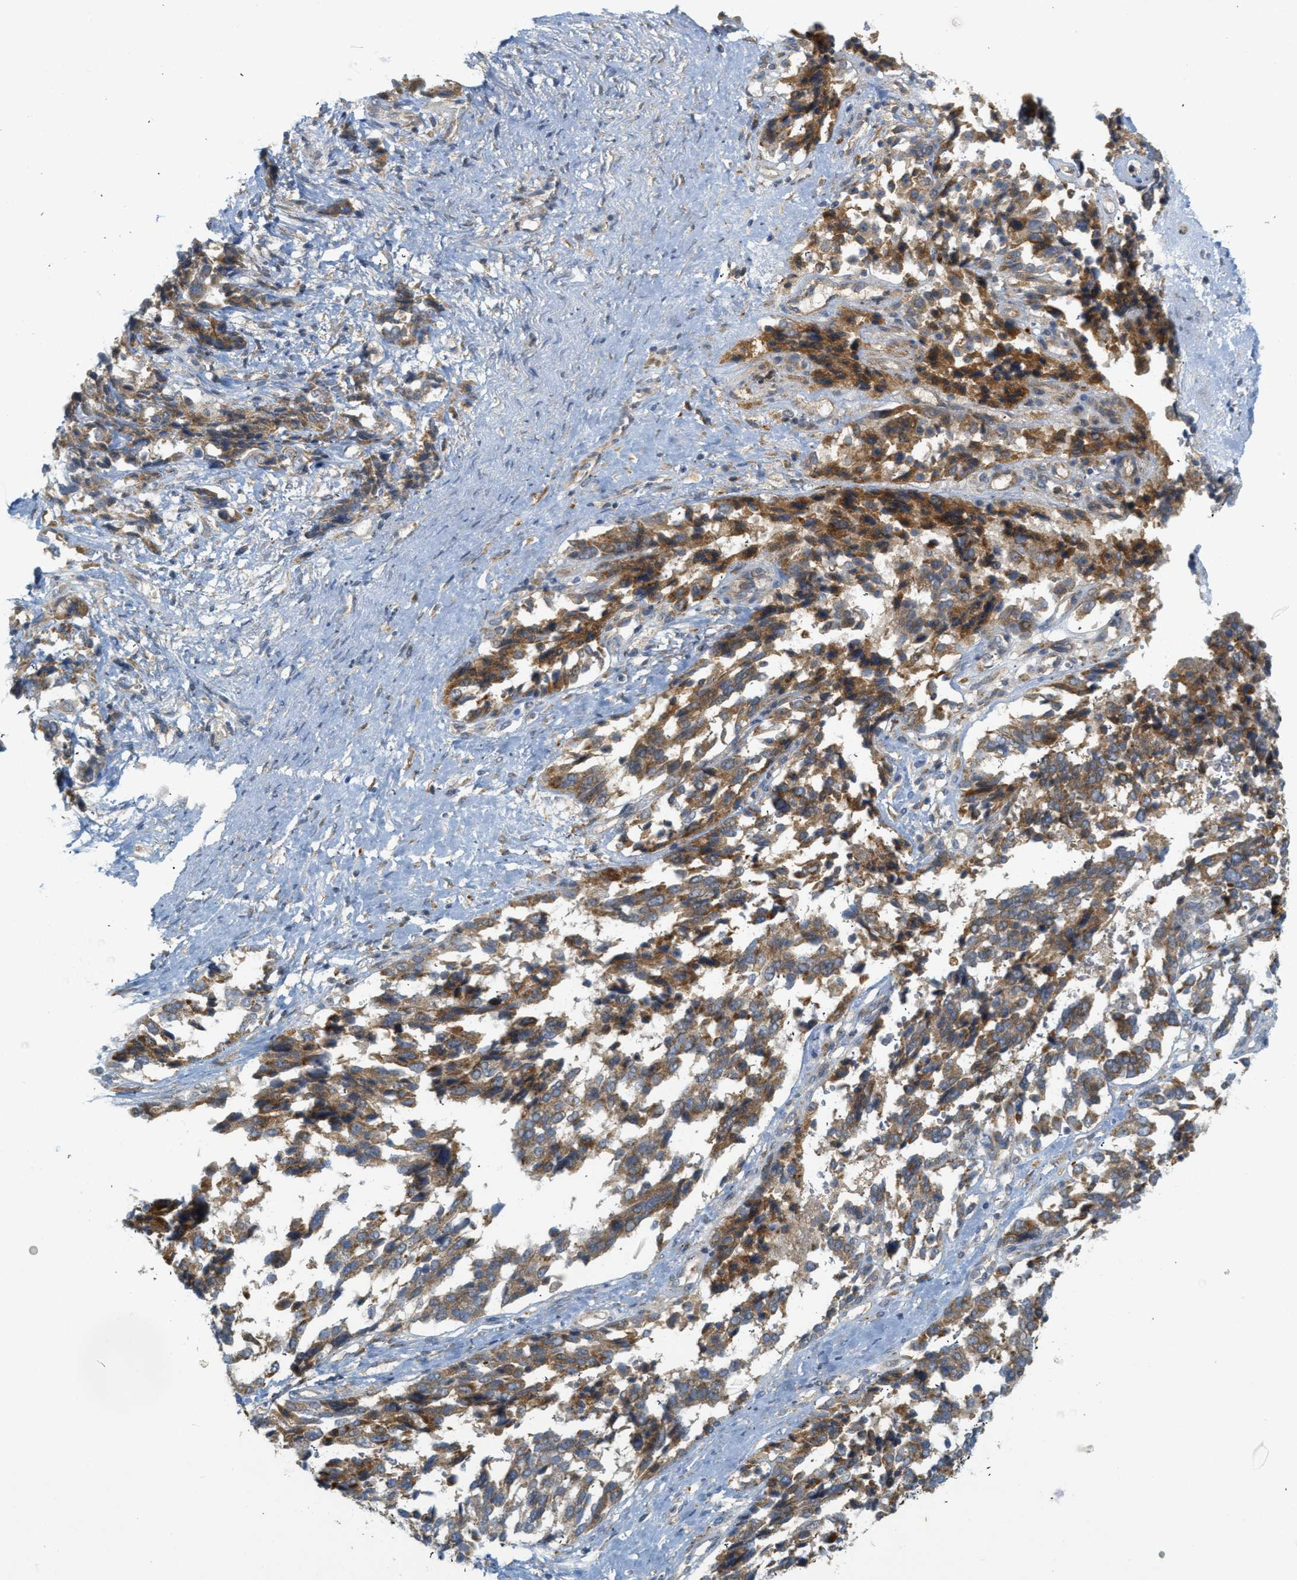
{"staining": {"intensity": "strong", "quantity": ">75%", "location": "cytoplasmic/membranous"}, "tissue": "ovarian cancer", "cell_type": "Tumor cells", "image_type": "cancer", "snomed": [{"axis": "morphology", "description": "Cystadenocarcinoma, serous, NOS"}, {"axis": "topography", "description": "Ovary"}], "caption": "Protein expression analysis of human ovarian cancer reveals strong cytoplasmic/membranous positivity in about >75% of tumor cells.", "gene": "PROC", "patient": {"sex": "female", "age": 44}}